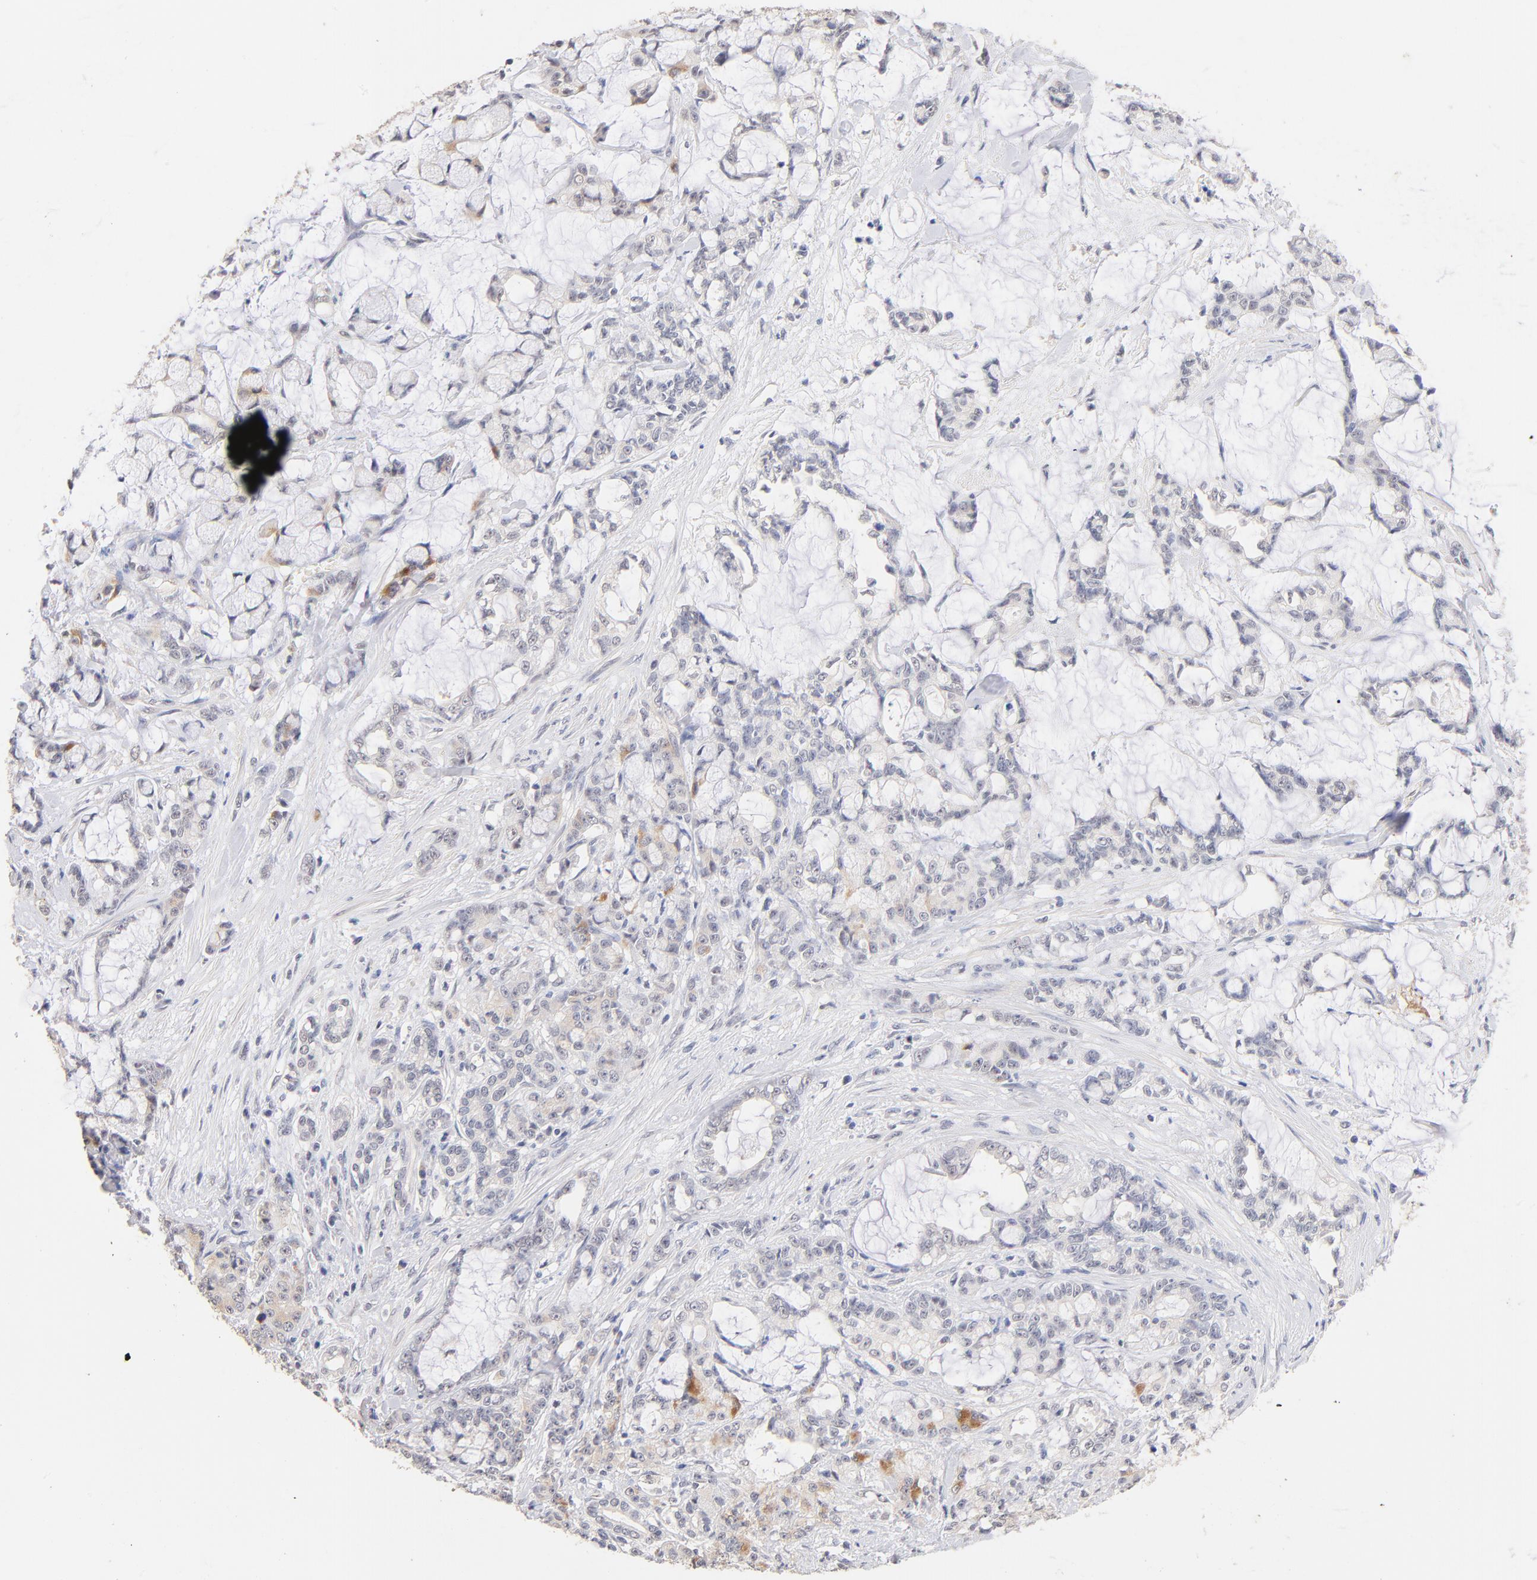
{"staining": {"intensity": "moderate", "quantity": "<25%", "location": "cytoplasmic/membranous"}, "tissue": "pancreatic cancer", "cell_type": "Tumor cells", "image_type": "cancer", "snomed": [{"axis": "morphology", "description": "Adenocarcinoma, NOS"}, {"axis": "topography", "description": "Pancreas"}], "caption": "Immunohistochemistry (IHC) image of neoplastic tissue: pancreatic adenocarcinoma stained using immunohistochemistry (IHC) reveals low levels of moderate protein expression localized specifically in the cytoplasmic/membranous of tumor cells, appearing as a cytoplasmic/membranous brown color.", "gene": "RIBC2", "patient": {"sex": "female", "age": 73}}